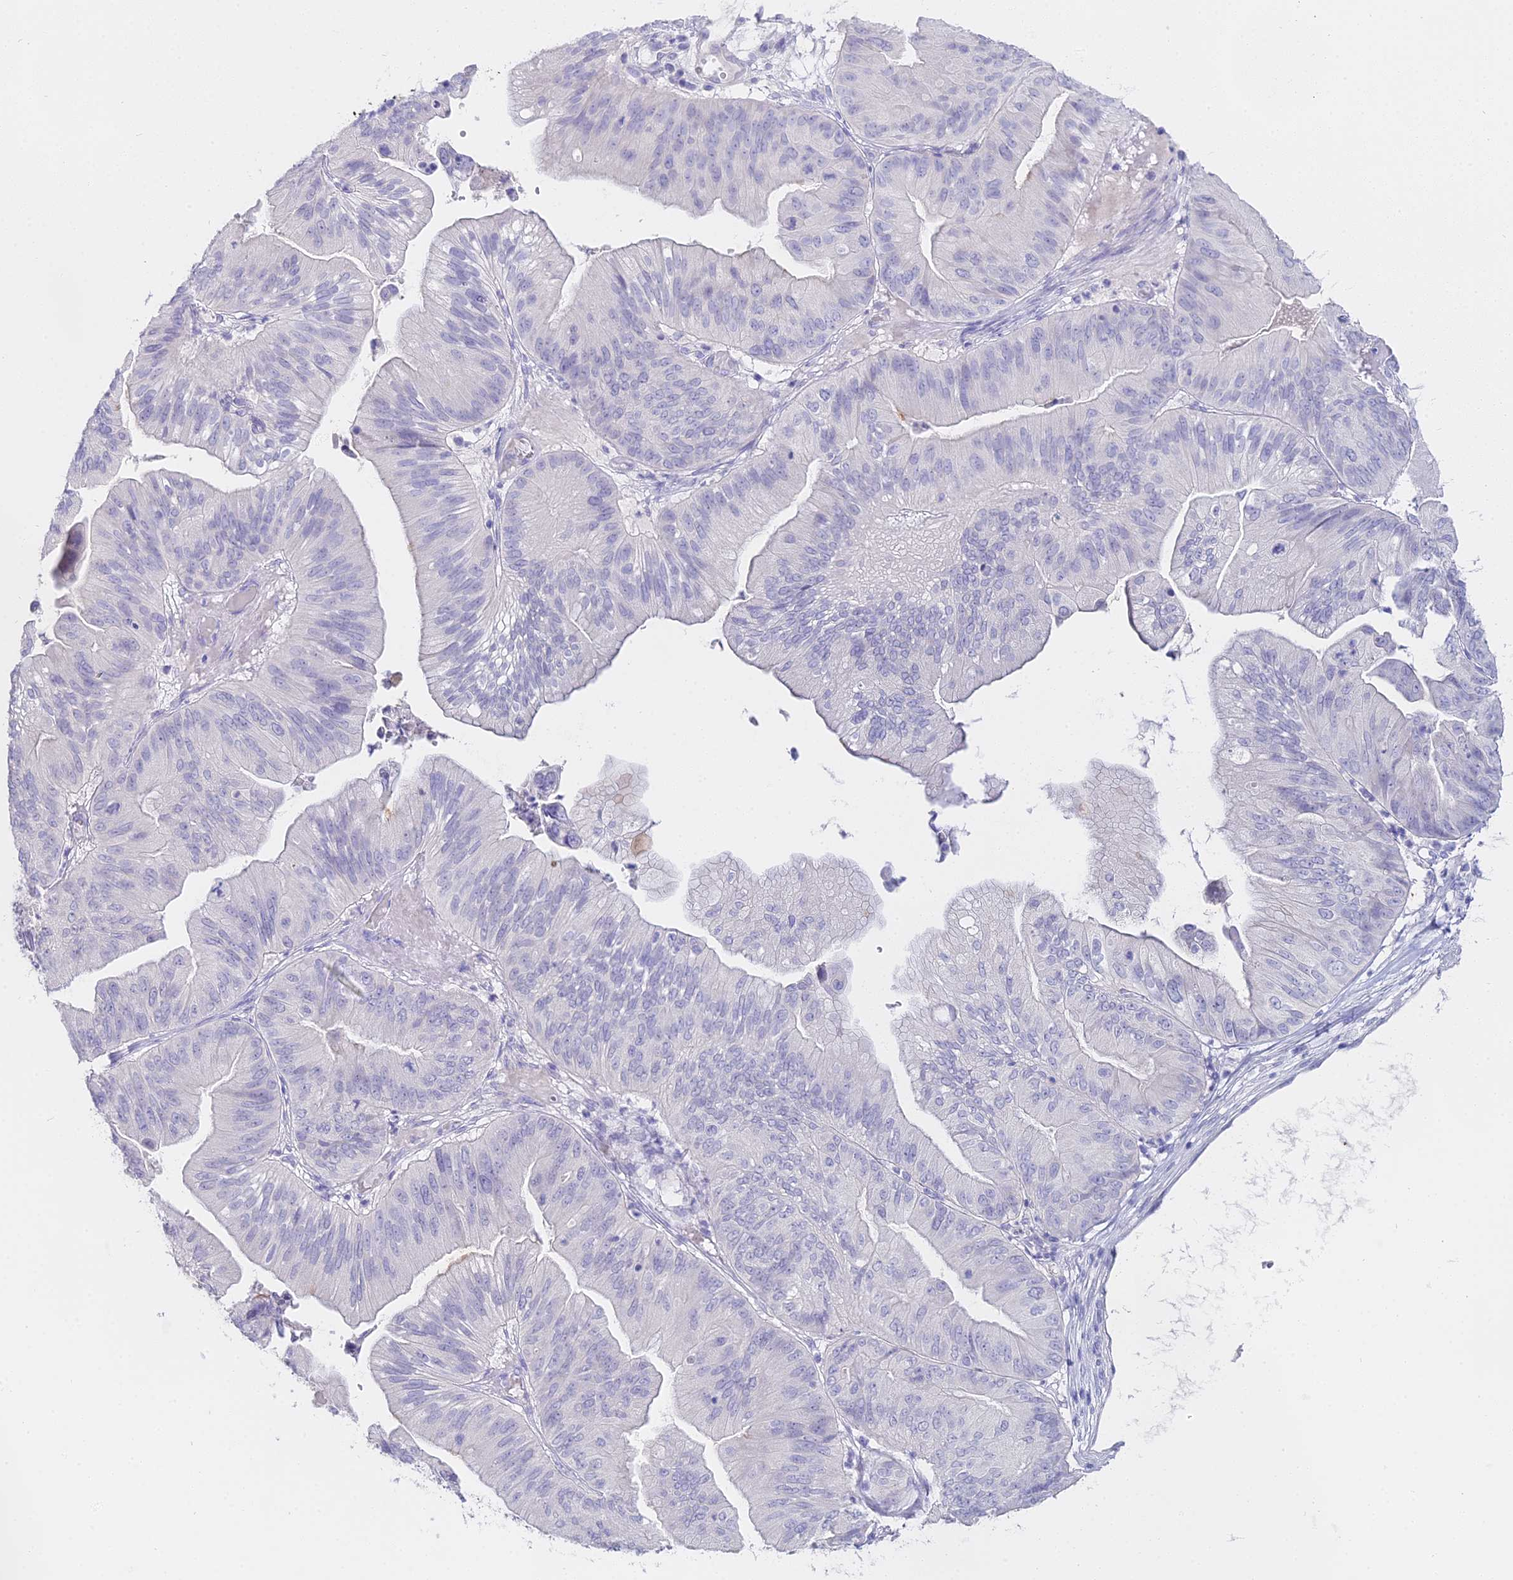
{"staining": {"intensity": "negative", "quantity": "none", "location": "none"}, "tissue": "ovarian cancer", "cell_type": "Tumor cells", "image_type": "cancer", "snomed": [{"axis": "morphology", "description": "Cystadenocarcinoma, mucinous, NOS"}, {"axis": "topography", "description": "Ovary"}], "caption": "An immunohistochemistry (IHC) photomicrograph of ovarian cancer (mucinous cystadenocarcinoma) is shown. There is no staining in tumor cells of ovarian cancer (mucinous cystadenocarcinoma).", "gene": "ALPP", "patient": {"sex": "female", "age": 61}}